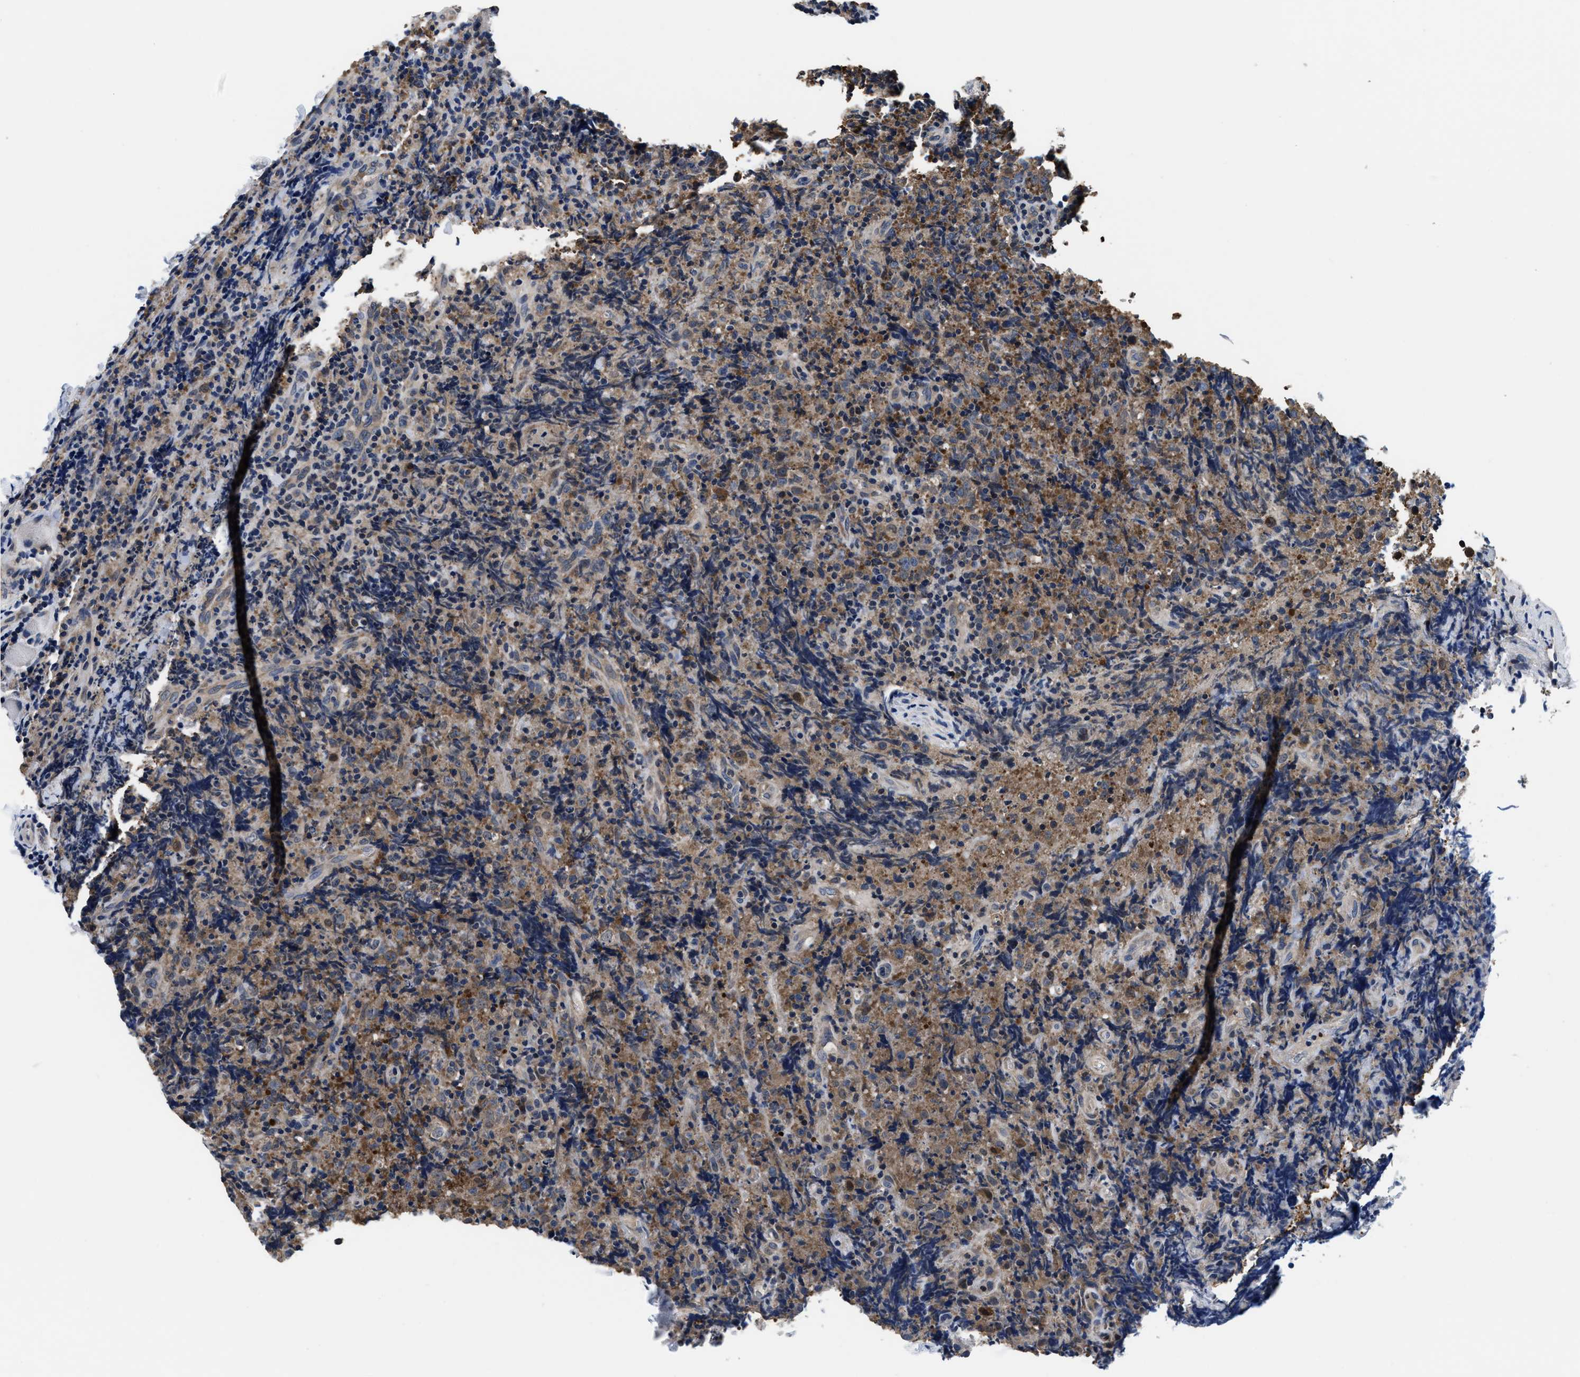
{"staining": {"intensity": "weak", "quantity": "25%-75%", "location": "cytoplasmic/membranous"}, "tissue": "lymphoma", "cell_type": "Tumor cells", "image_type": "cancer", "snomed": [{"axis": "morphology", "description": "Malignant lymphoma, non-Hodgkin's type, High grade"}, {"axis": "topography", "description": "Tonsil"}], "caption": "Weak cytoplasmic/membranous protein positivity is seen in about 25%-75% of tumor cells in lymphoma.", "gene": "PHPT1", "patient": {"sex": "female", "age": 36}}